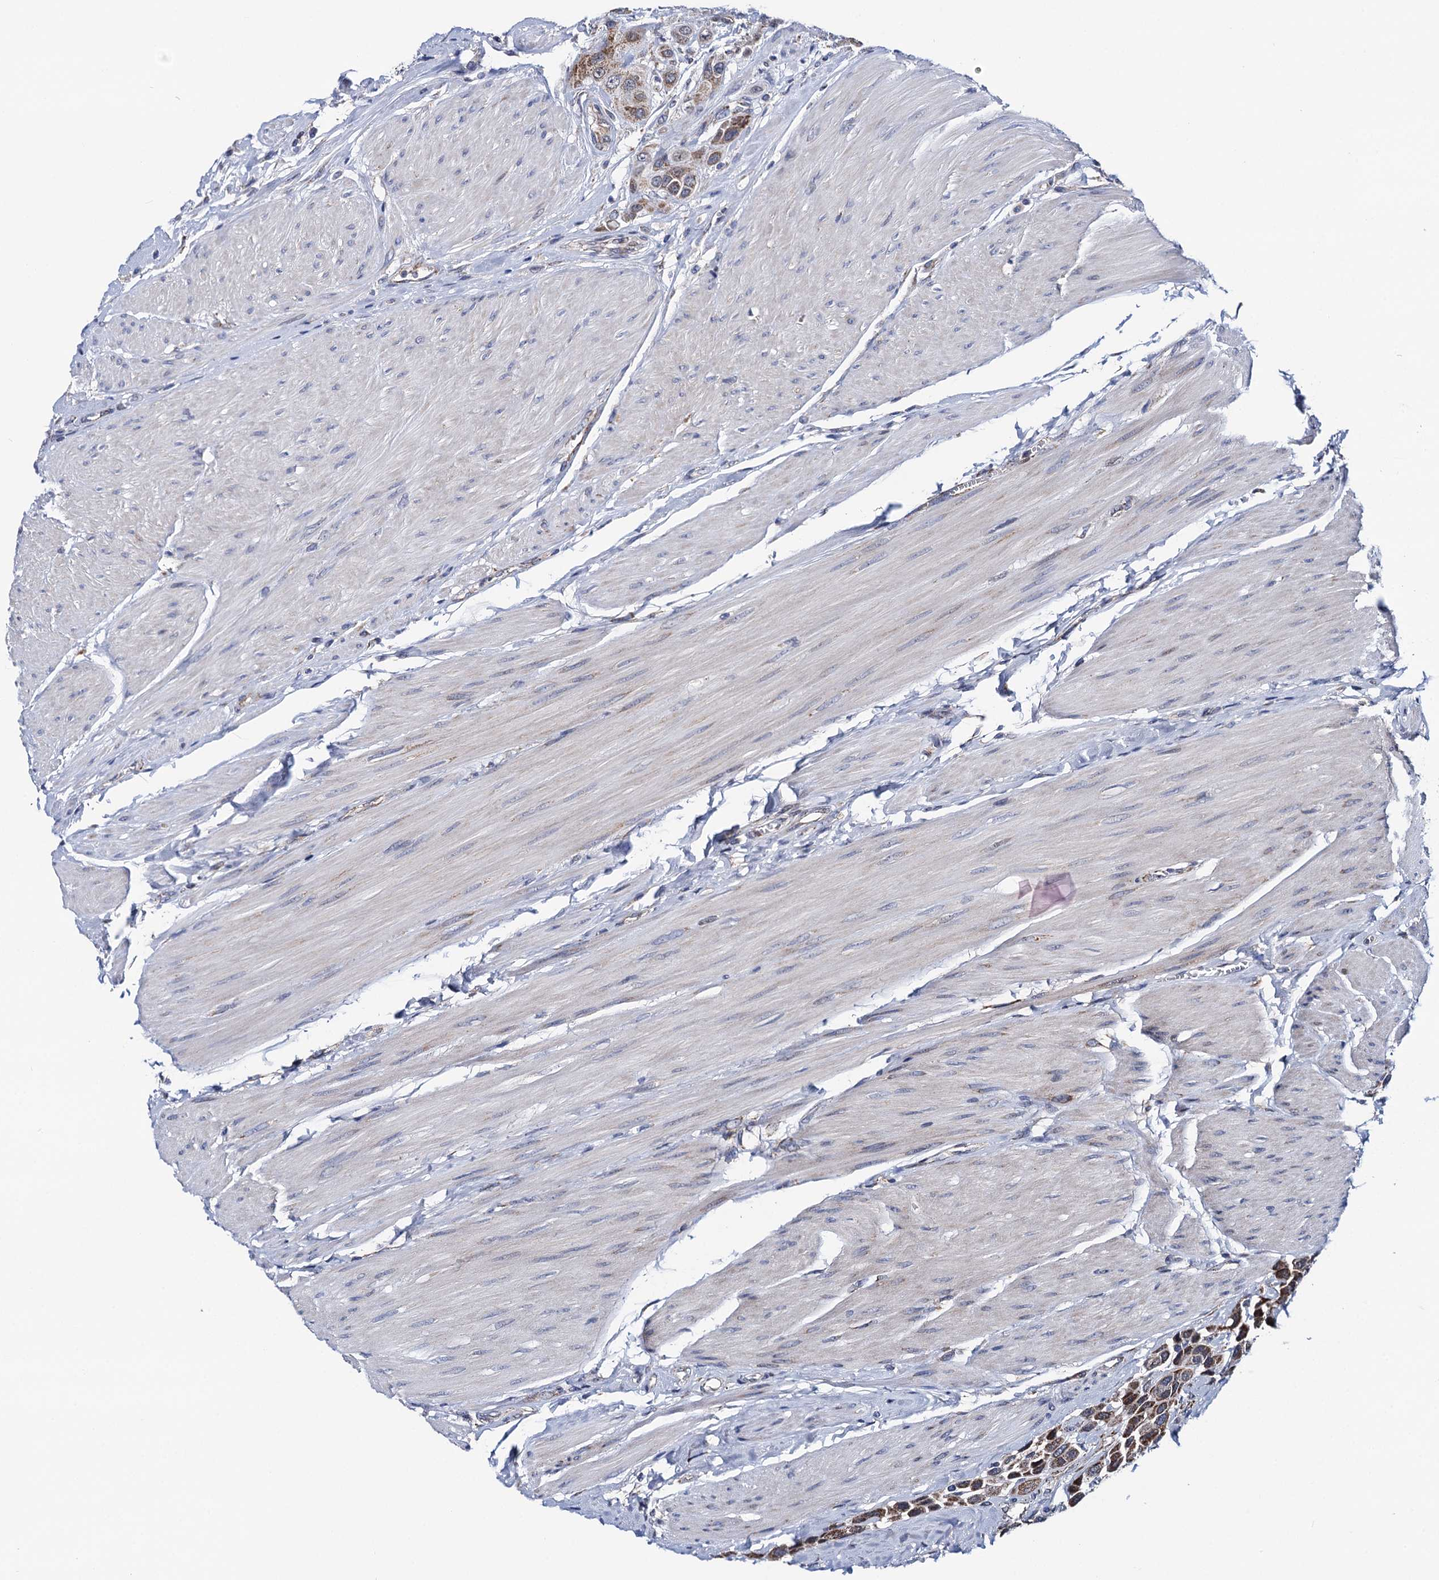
{"staining": {"intensity": "moderate", "quantity": ">75%", "location": "cytoplasmic/membranous"}, "tissue": "urothelial cancer", "cell_type": "Tumor cells", "image_type": "cancer", "snomed": [{"axis": "morphology", "description": "Urothelial carcinoma, High grade"}, {"axis": "topography", "description": "Urinary bladder"}], "caption": "Immunohistochemical staining of human high-grade urothelial carcinoma demonstrates moderate cytoplasmic/membranous protein staining in approximately >75% of tumor cells.", "gene": "PTCD3", "patient": {"sex": "male", "age": 50}}